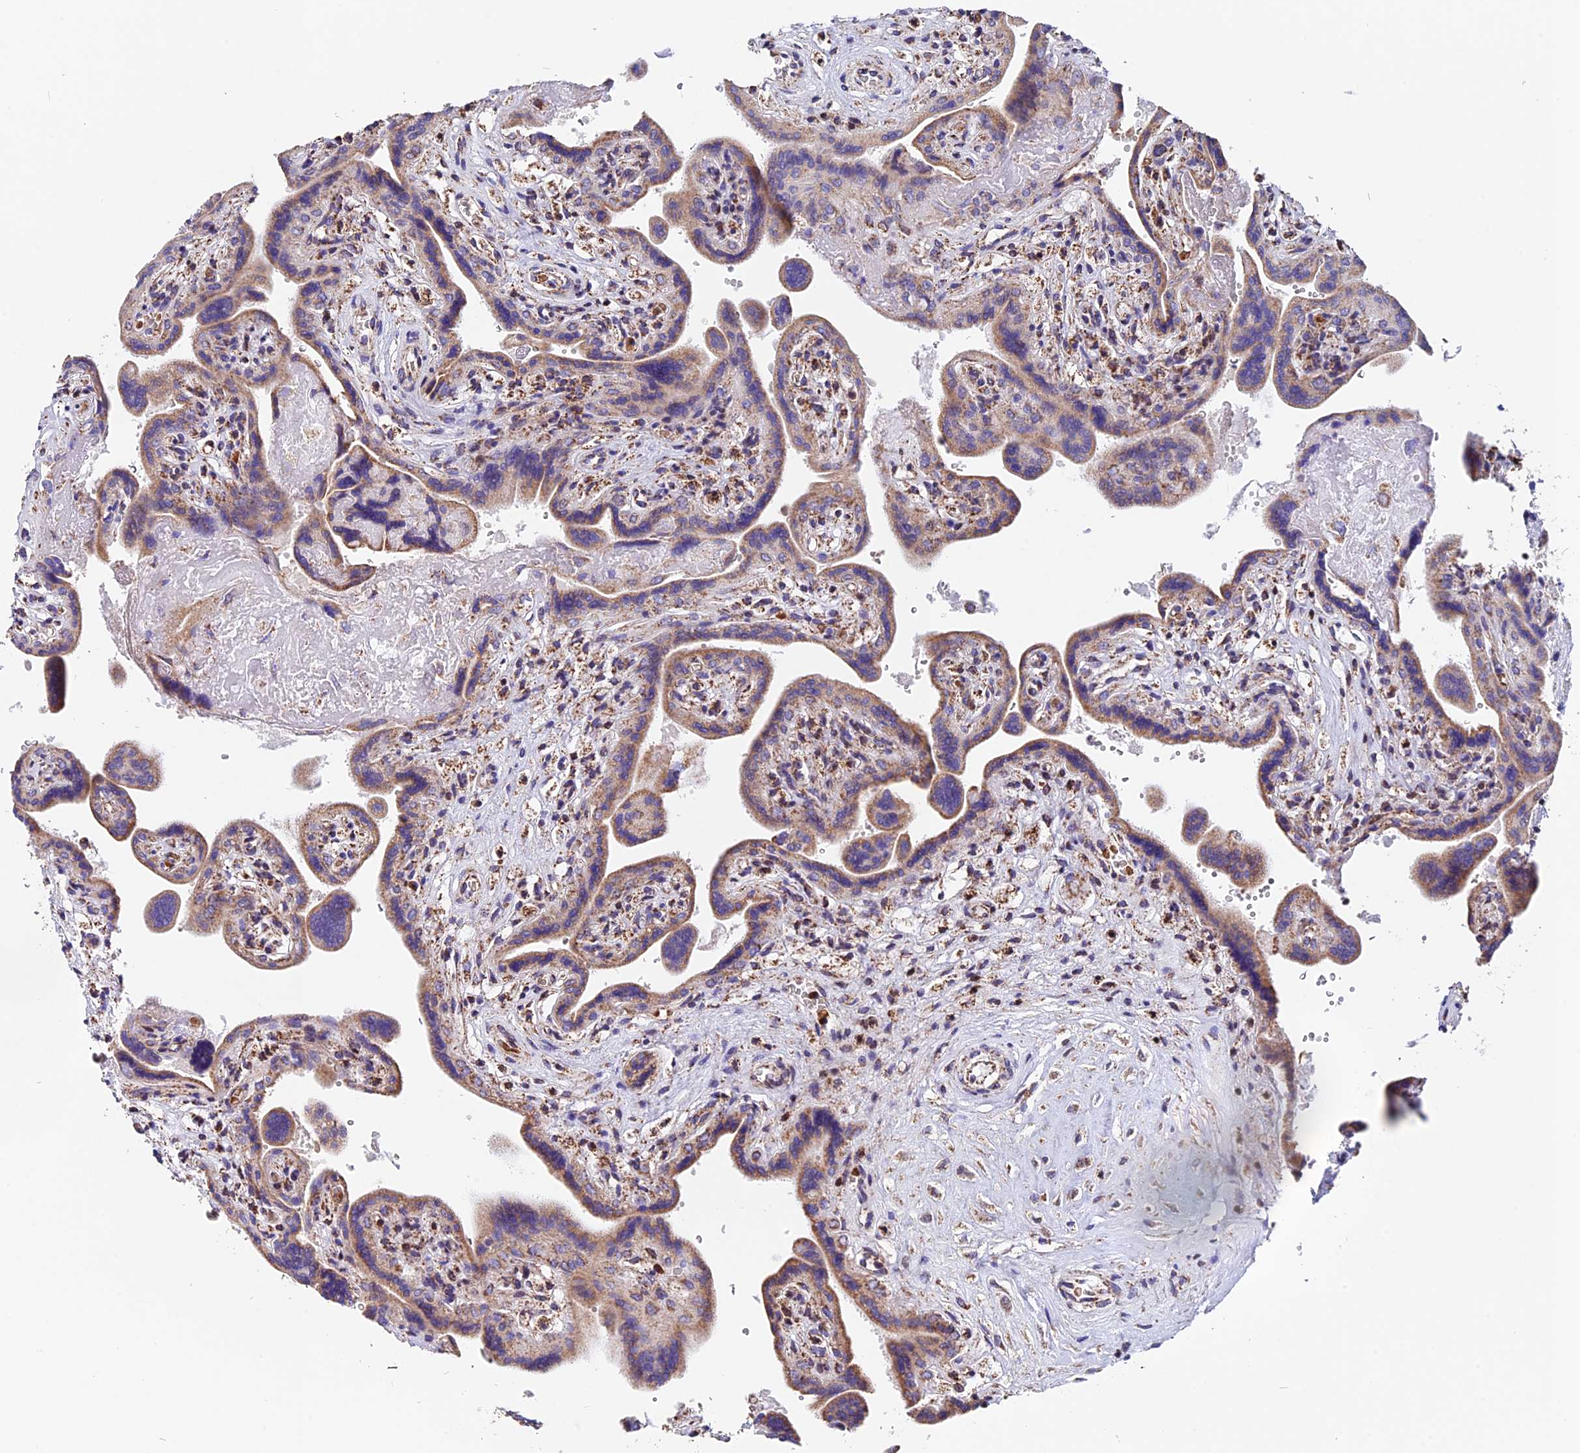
{"staining": {"intensity": "negative", "quantity": "none", "location": "none"}, "tissue": "placenta", "cell_type": "Decidual cells", "image_type": "normal", "snomed": [{"axis": "morphology", "description": "Normal tissue, NOS"}, {"axis": "topography", "description": "Placenta"}], "caption": "High power microscopy image of an immunohistochemistry (IHC) histopathology image of benign placenta, revealing no significant expression in decidual cells. (DAB (3,3'-diaminobenzidine) IHC visualized using brightfield microscopy, high magnification).", "gene": "FAM174C", "patient": {"sex": "female", "age": 37}}